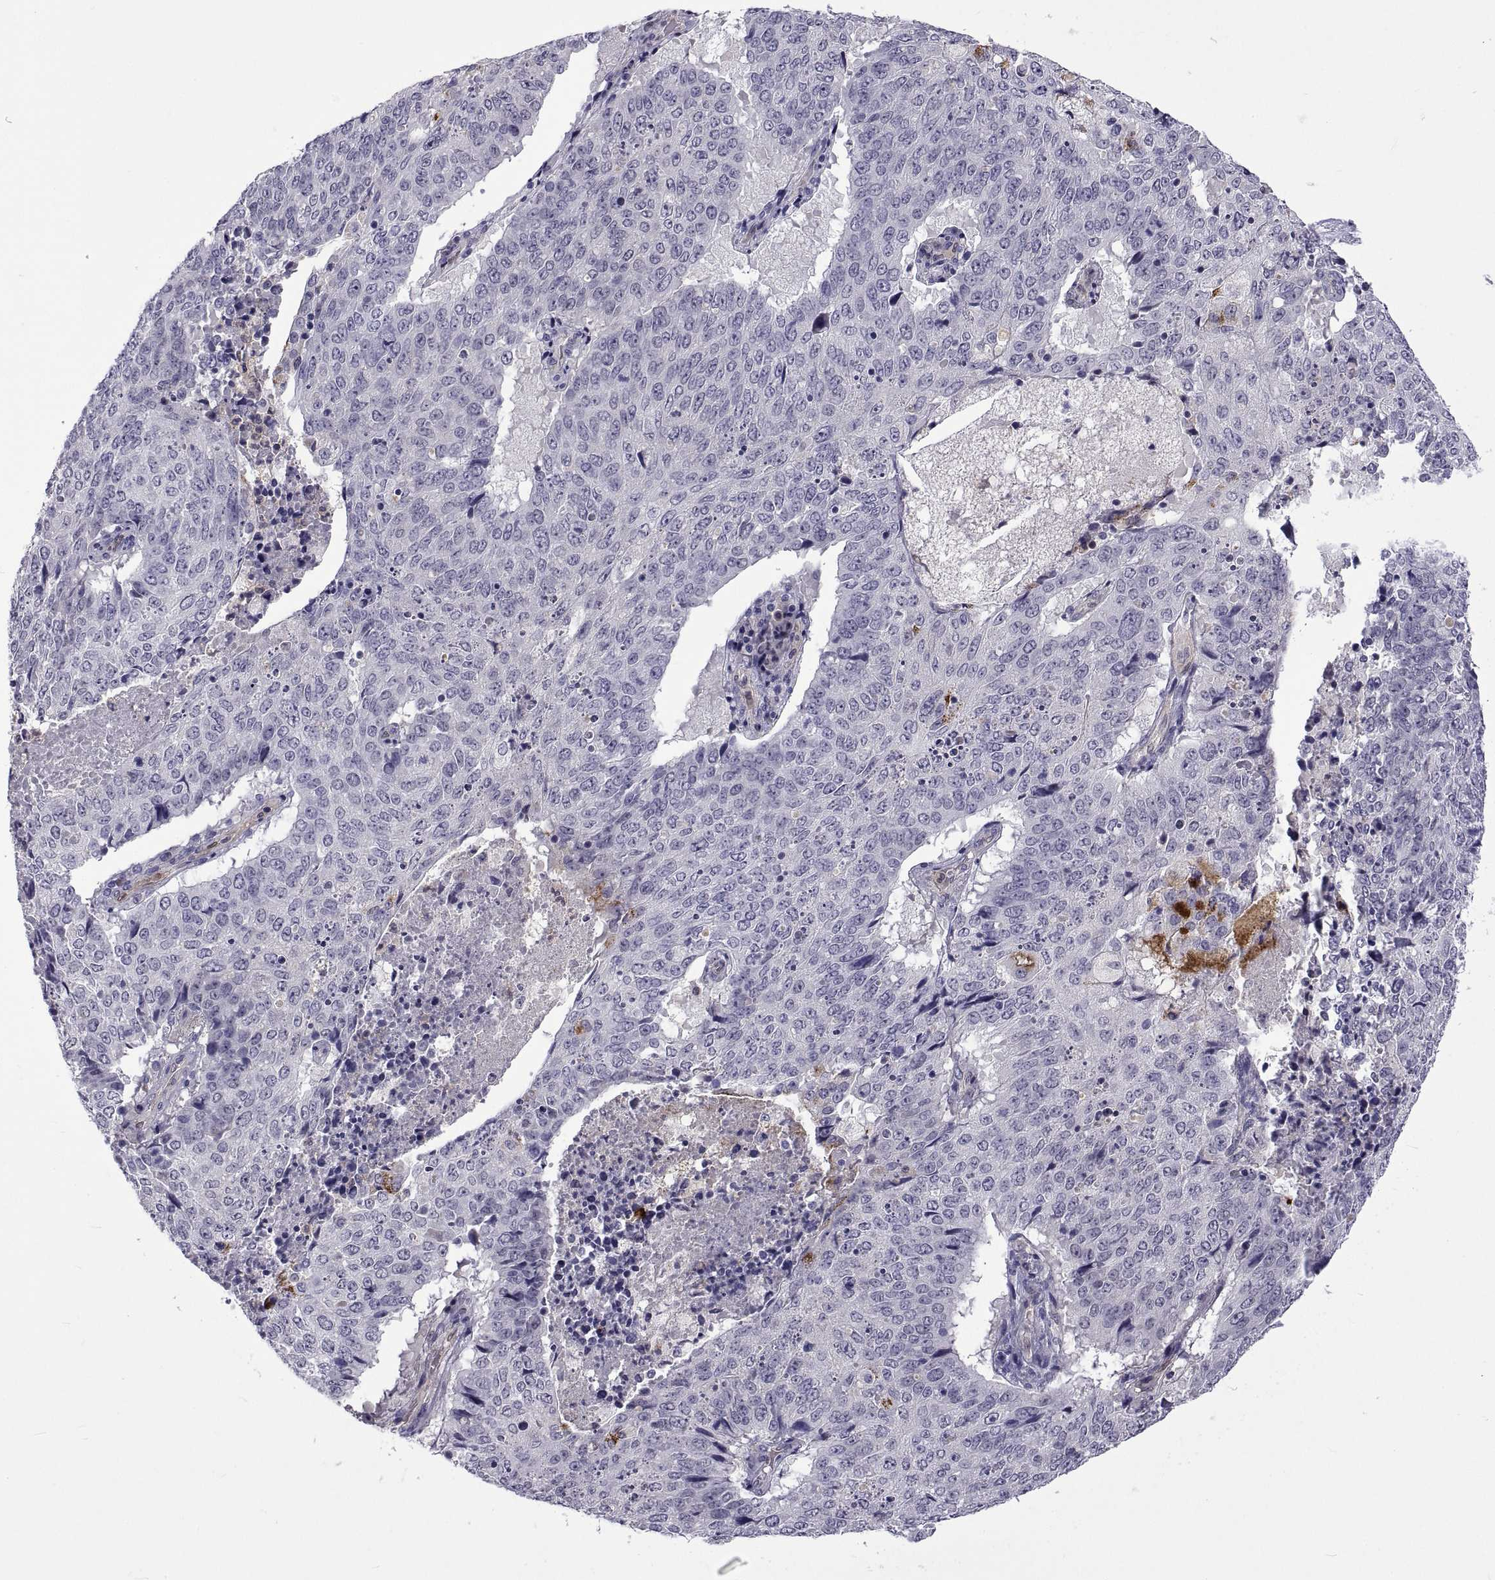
{"staining": {"intensity": "negative", "quantity": "none", "location": "none"}, "tissue": "lung cancer", "cell_type": "Tumor cells", "image_type": "cancer", "snomed": [{"axis": "morphology", "description": "Normal tissue, NOS"}, {"axis": "morphology", "description": "Squamous cell carcinoma, NOS"}, {"axis": "topography", "description": "Bronchus"}, {"axis": "topography", "description": "Lung"}], "caption": "Tumor cells show no significant protein positivity in lung squamous cell carcinoma.", "gene": "LCN9", "patient": {"sex": "male", "age": 64}}